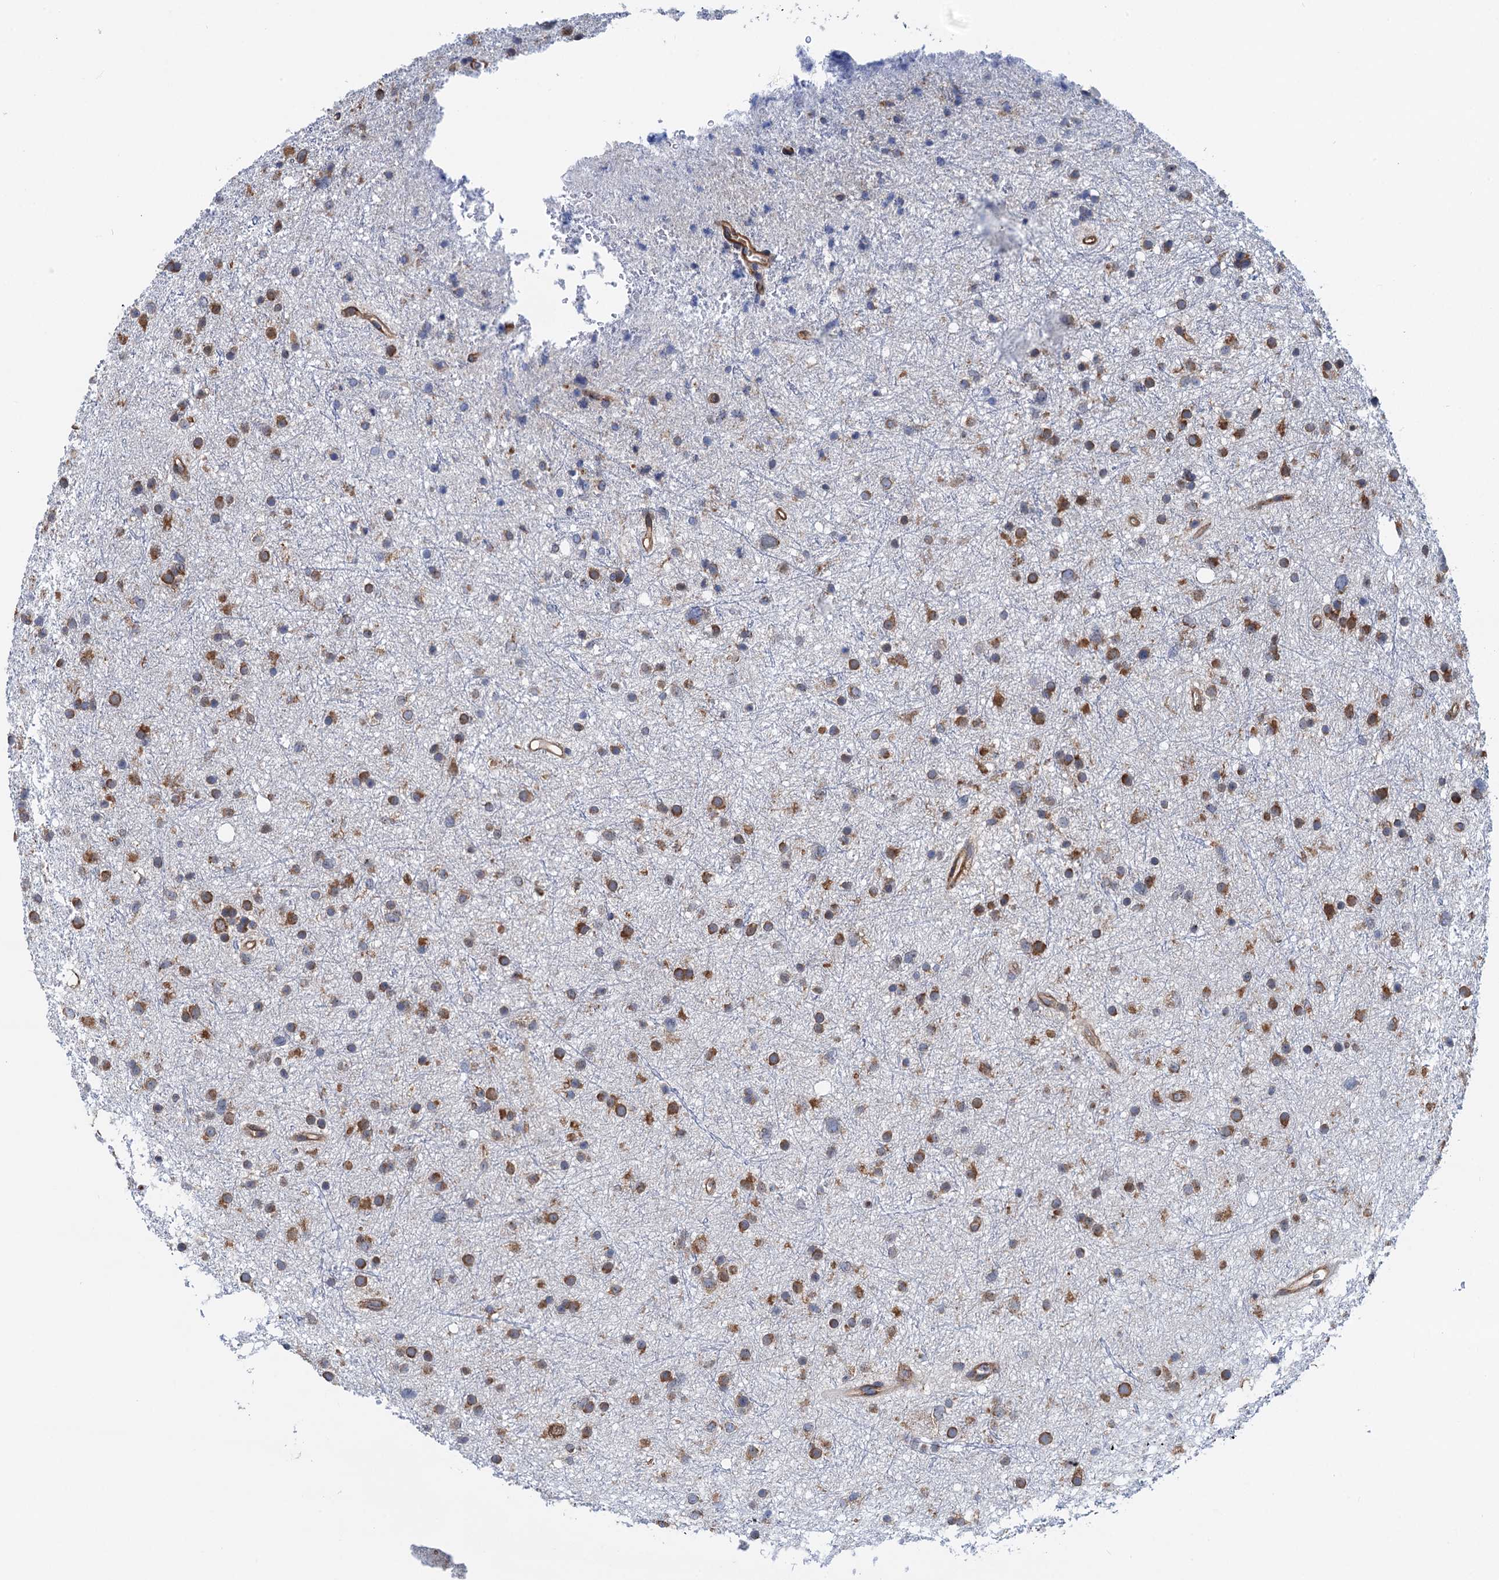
{"staining": {"intensity": "moderate", "quantity": ">75%", "location": "cytoplasmic/membranous"}, "tissue": "glioma", "cell_type": "Tumor cells", "image_type": "cancer", "snomed": [{"axis": "morphology", "description": "Glioma, malignant, Low grade"}, {"axis": "topography", "description": "Cerebral cortex"}], "caption": "Immunohistochemical staining of human malignant glioma (low-grade) shows moderate cytoplasmic/membranous protein positivity in about >75% of tumor cells.", "gene": "SLC12A7", "patient": {"sex": "female", "age": 39}}